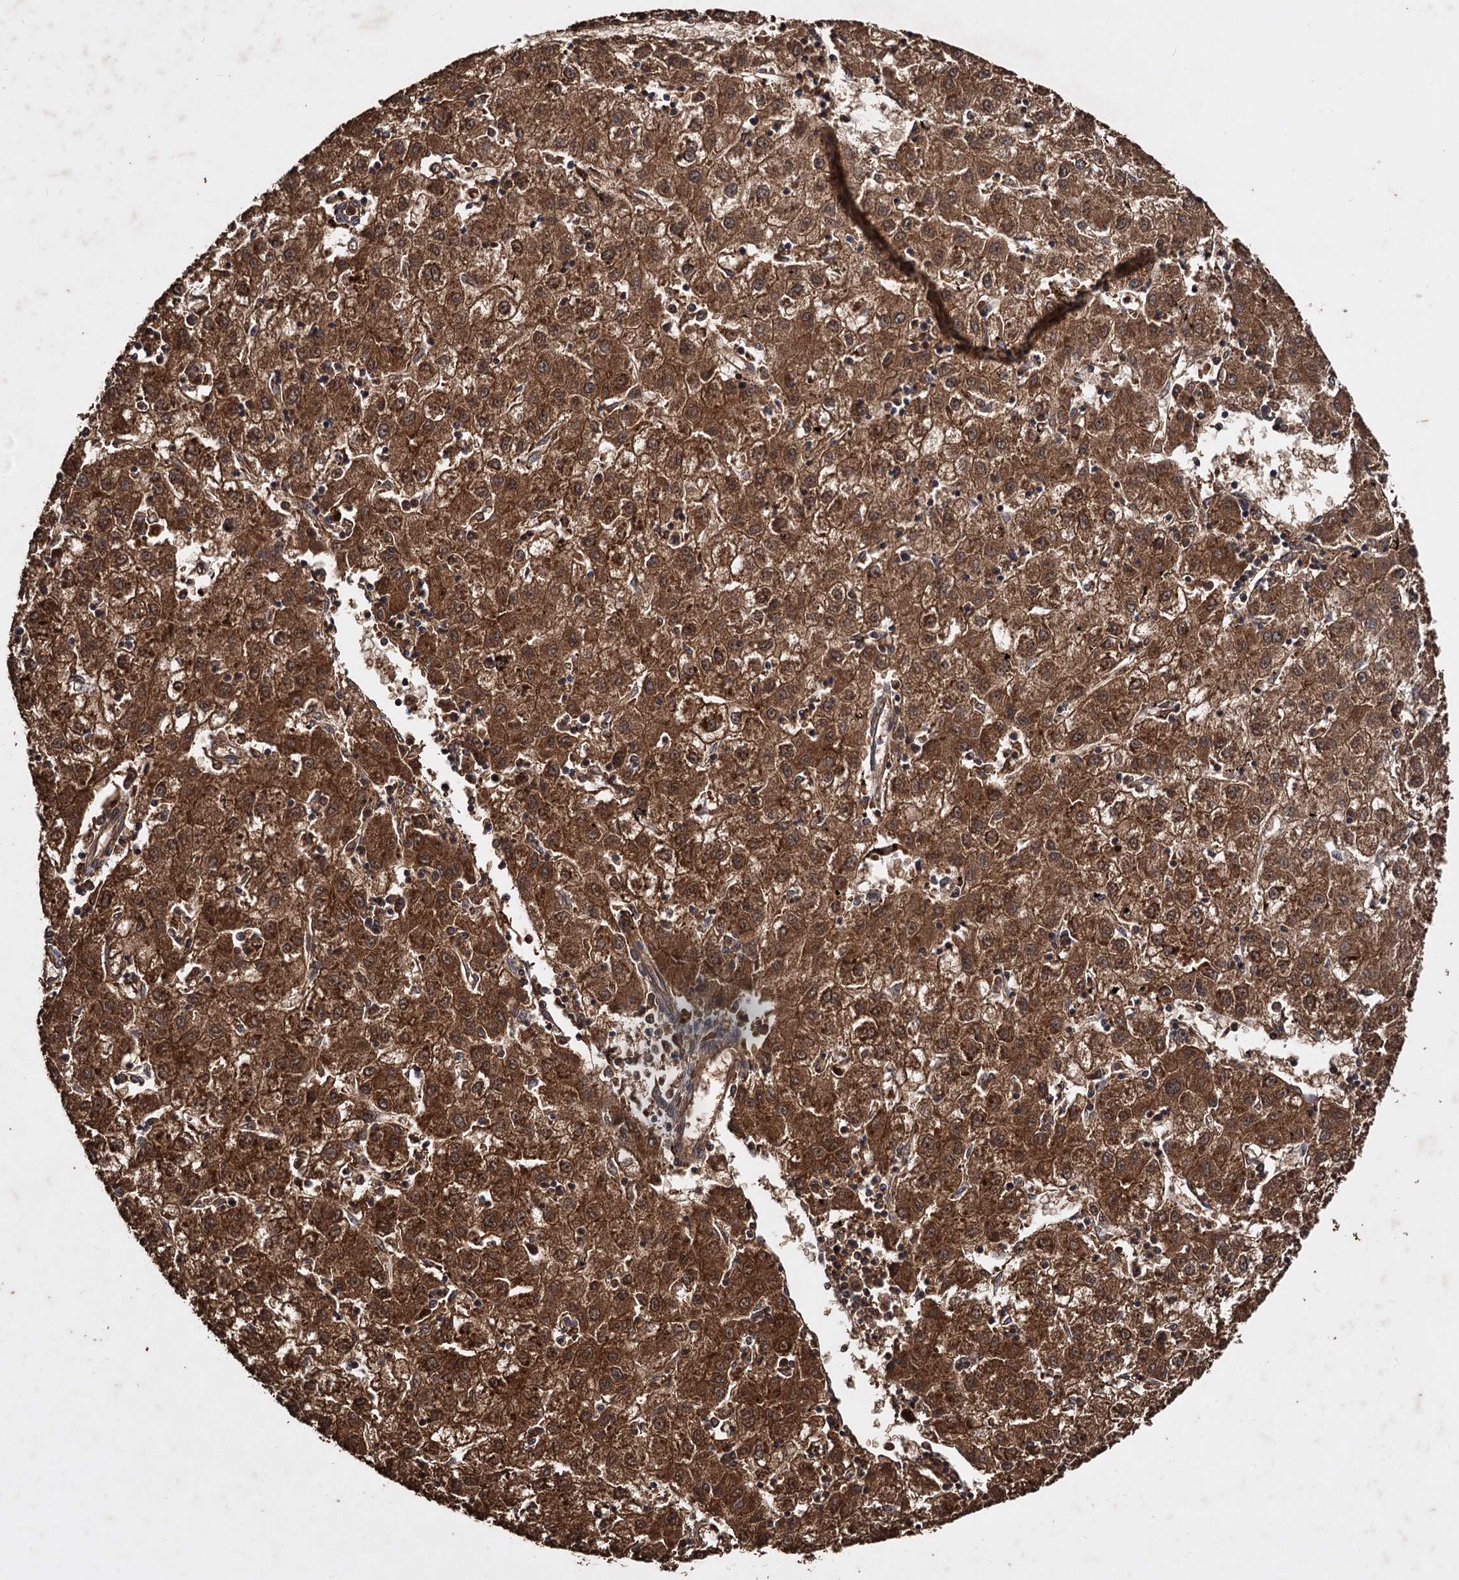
{"staining": {"intensity": "strong", "quantity": ">75%", "location": "cytoplasmic/membranous"}, "tissue": "liver cancer", "cell_type": "Tumor cells", "image_type": "cancer", "snomed": [{"axis": "morphology", "description": "Carcinoma, Hepatocellular, NOS"}, {"axis": "topography", "description": "Liver"}], "caption": "Tumor cells show high levels of strong cytoplasmic/membranous positivity in approximately >75% of cells in human liver cancer.", "gene": "GCLC", "patient": {"sex": "male", "age": 72}}